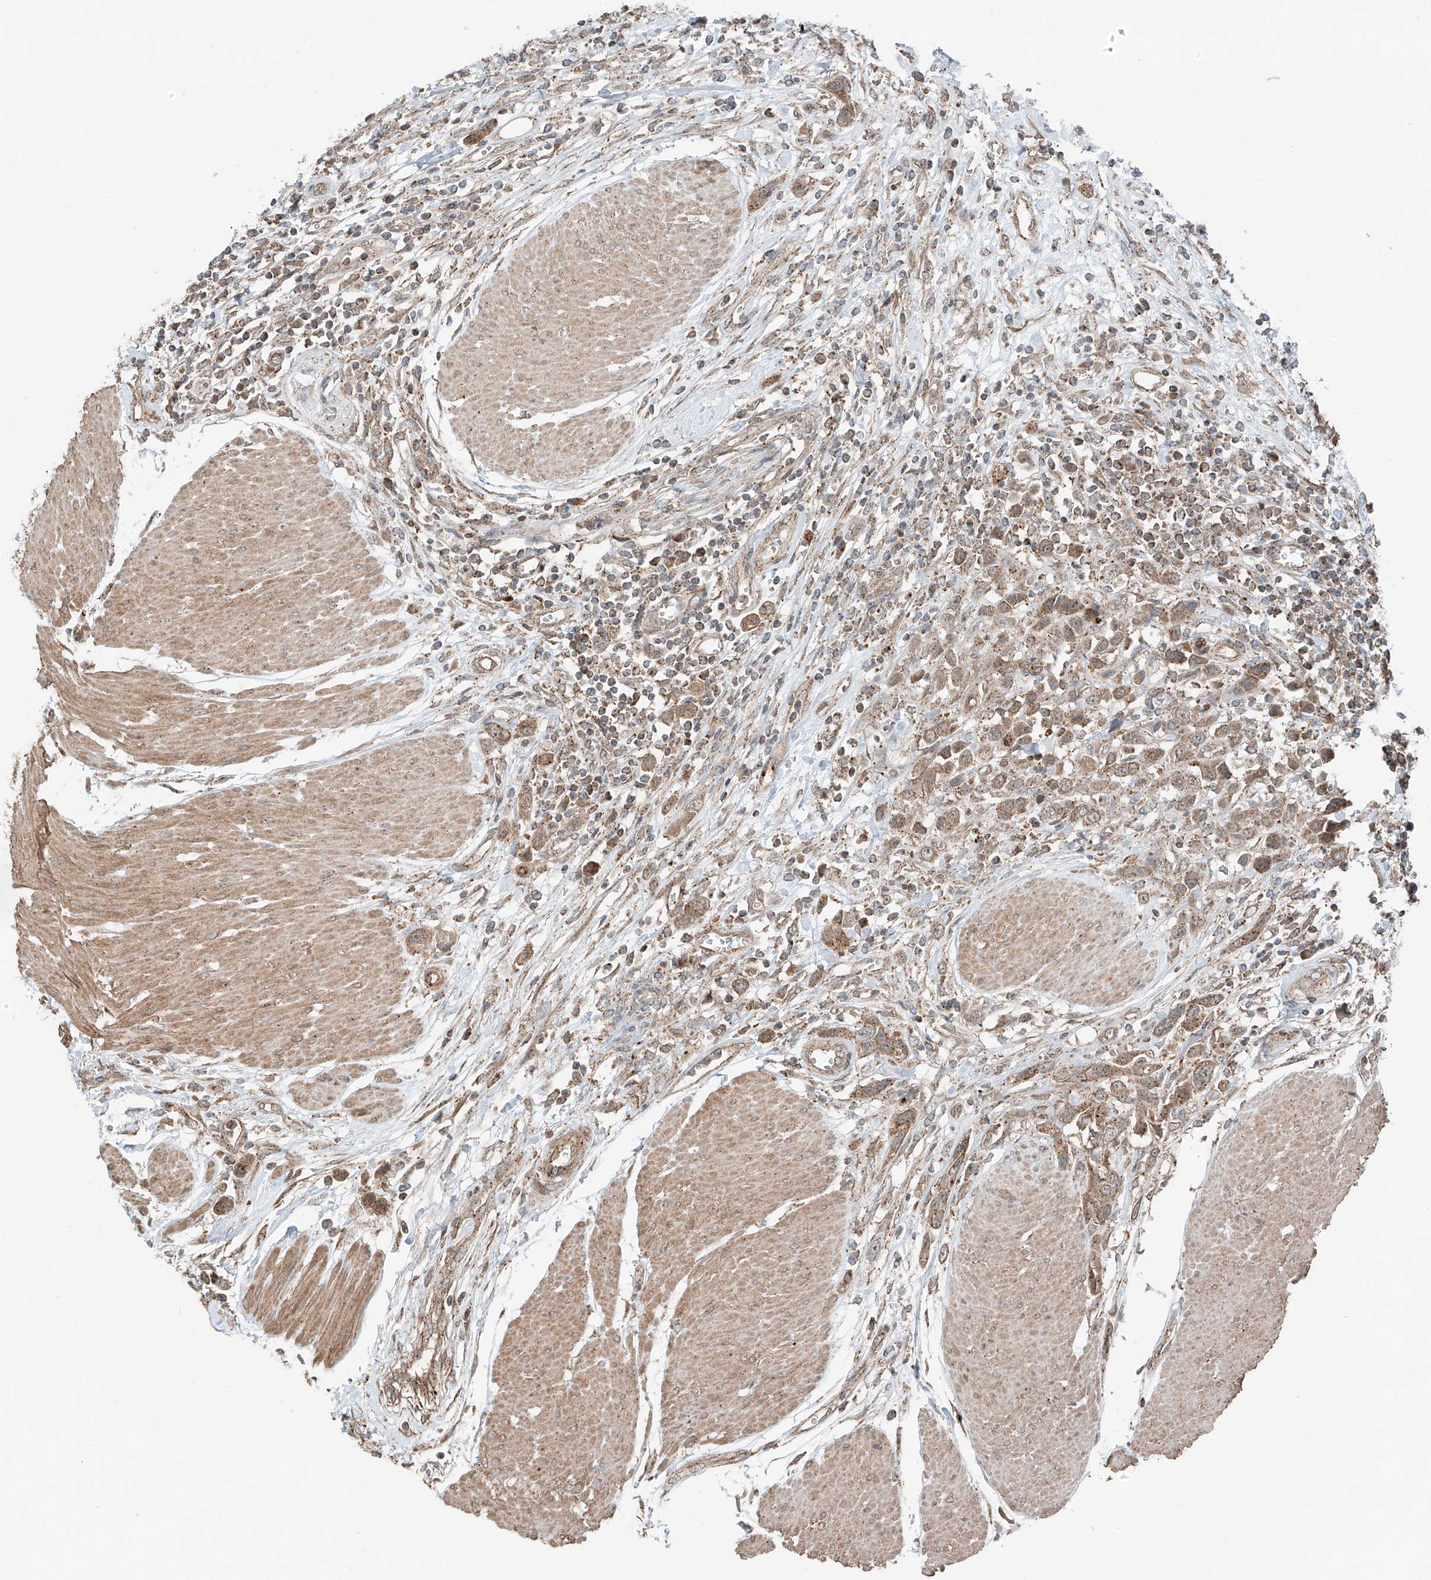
{"staining": {"intensity": "moderate", "quantity": ">75%", "location": "cytoplasmic/membranous"}, "tissue": "urothelial cancer", "cell_type": "Tumor cells", "image_type": "cancer", "snomed": [{"axis": "morphology", "description": "Urothelial carcinoma, High grade"}, {"axis": "topography", "description": "Urinary bladder"}], "caption": "Immunohistochemistry (IHC) histopathology image of neoplastic tissue: human urothelial cancer stained using immunohistochemistry (IHC) shows medium levels of moderate protein expression localized specifically in the cytoplasmic/membranous of tumor cells, appearing as a cytoplasmic/membranous brown color.", "gene": "CEP162", "patient": {"sex": "male", "age": 50}}